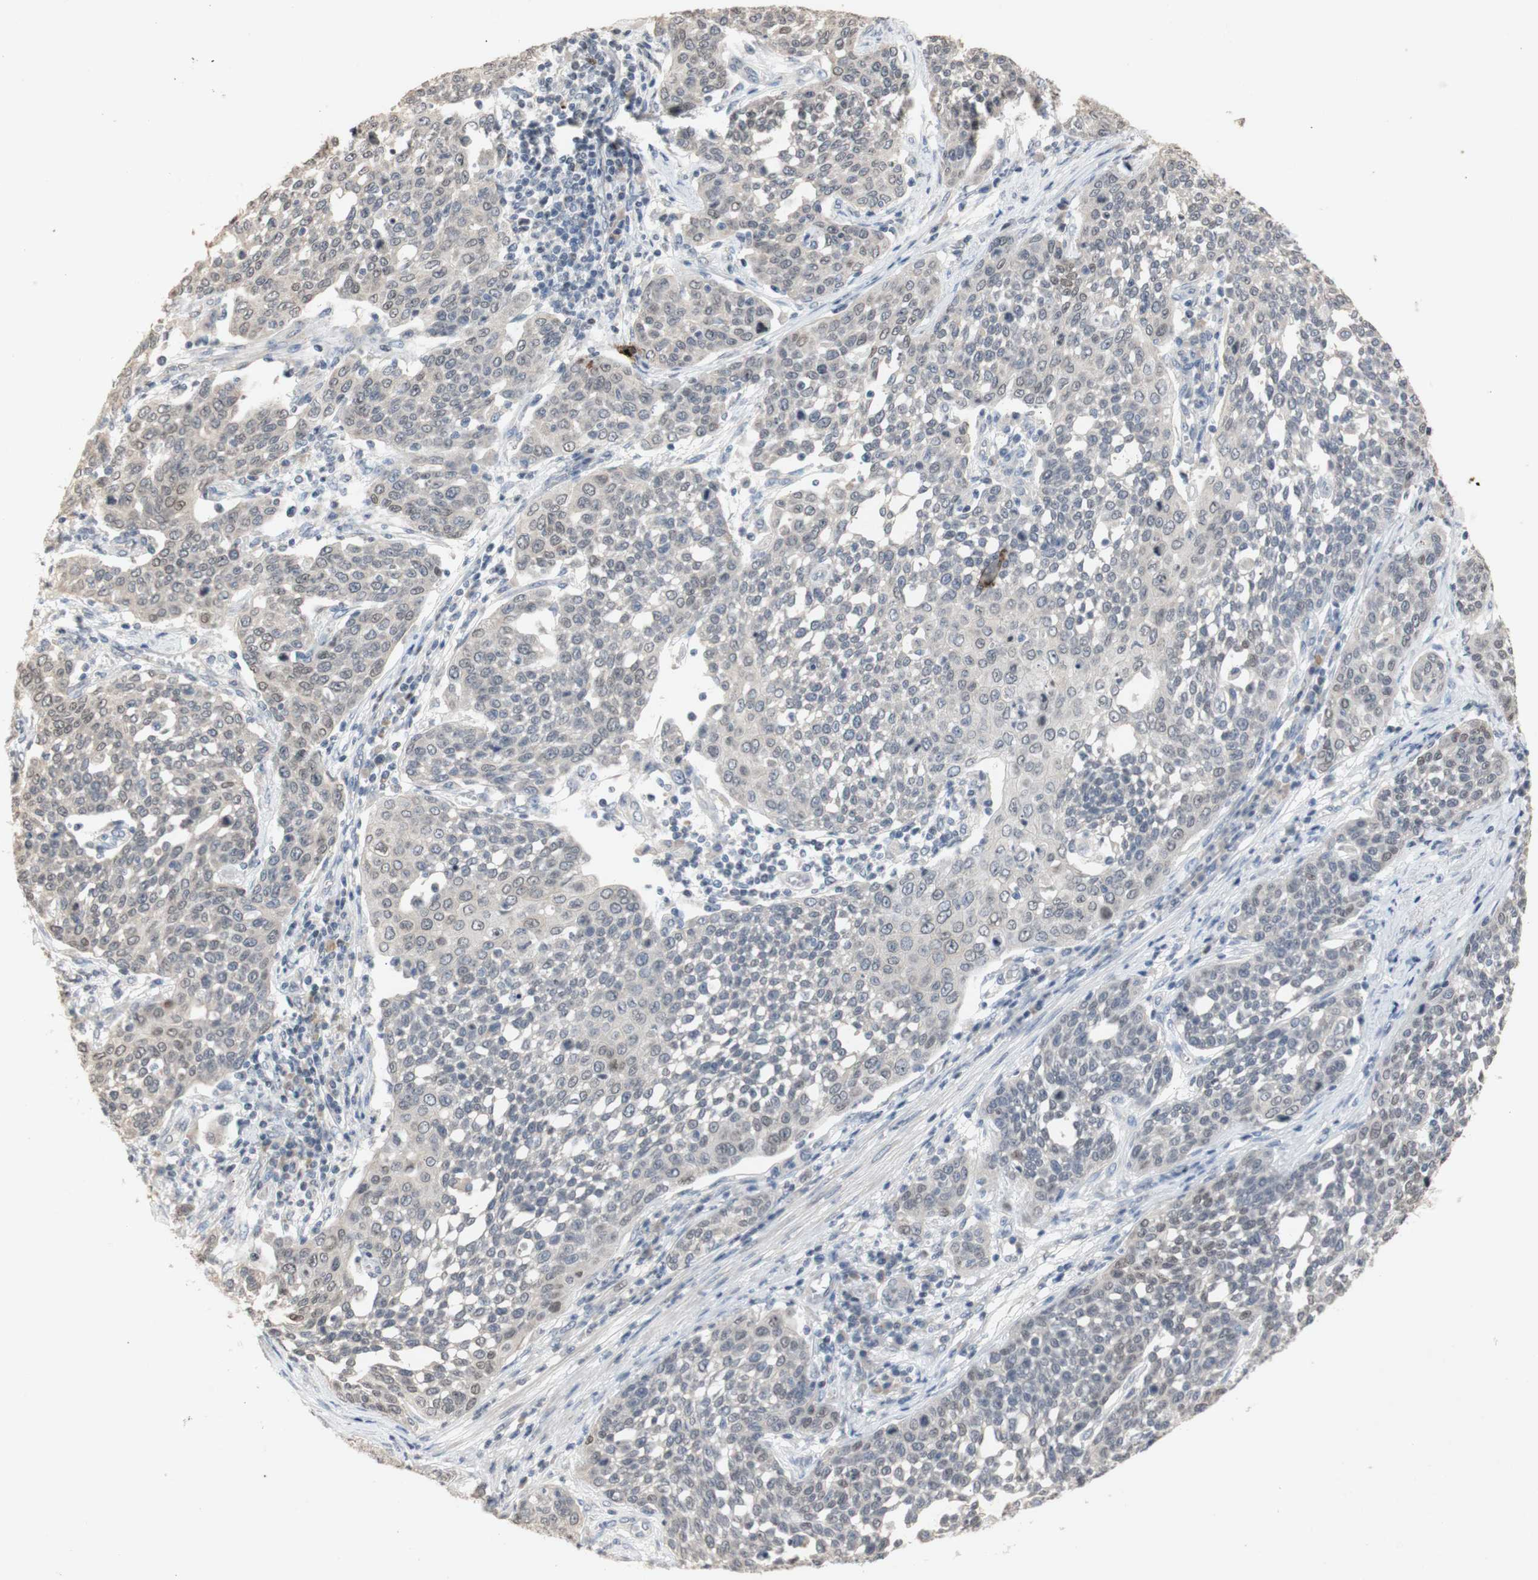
{"staining": {"intensity": "negative", "quantity": "none", "location": "none"}, "tissue": "cervical cancer", "cell_type": "Tumor cells", "image_type": "cancer", "snomed": [{"axis": "morphology", "description": "Squamous cell carcinoma, NOS"}, {"axis": "topography", "description": "Cervix"}], "caption": "Histopathology image shows no significant protein positivity in tumor cells of cervical cancer.", "gene": "FOSB", "patient": {"sex": "female", "age": 34}}